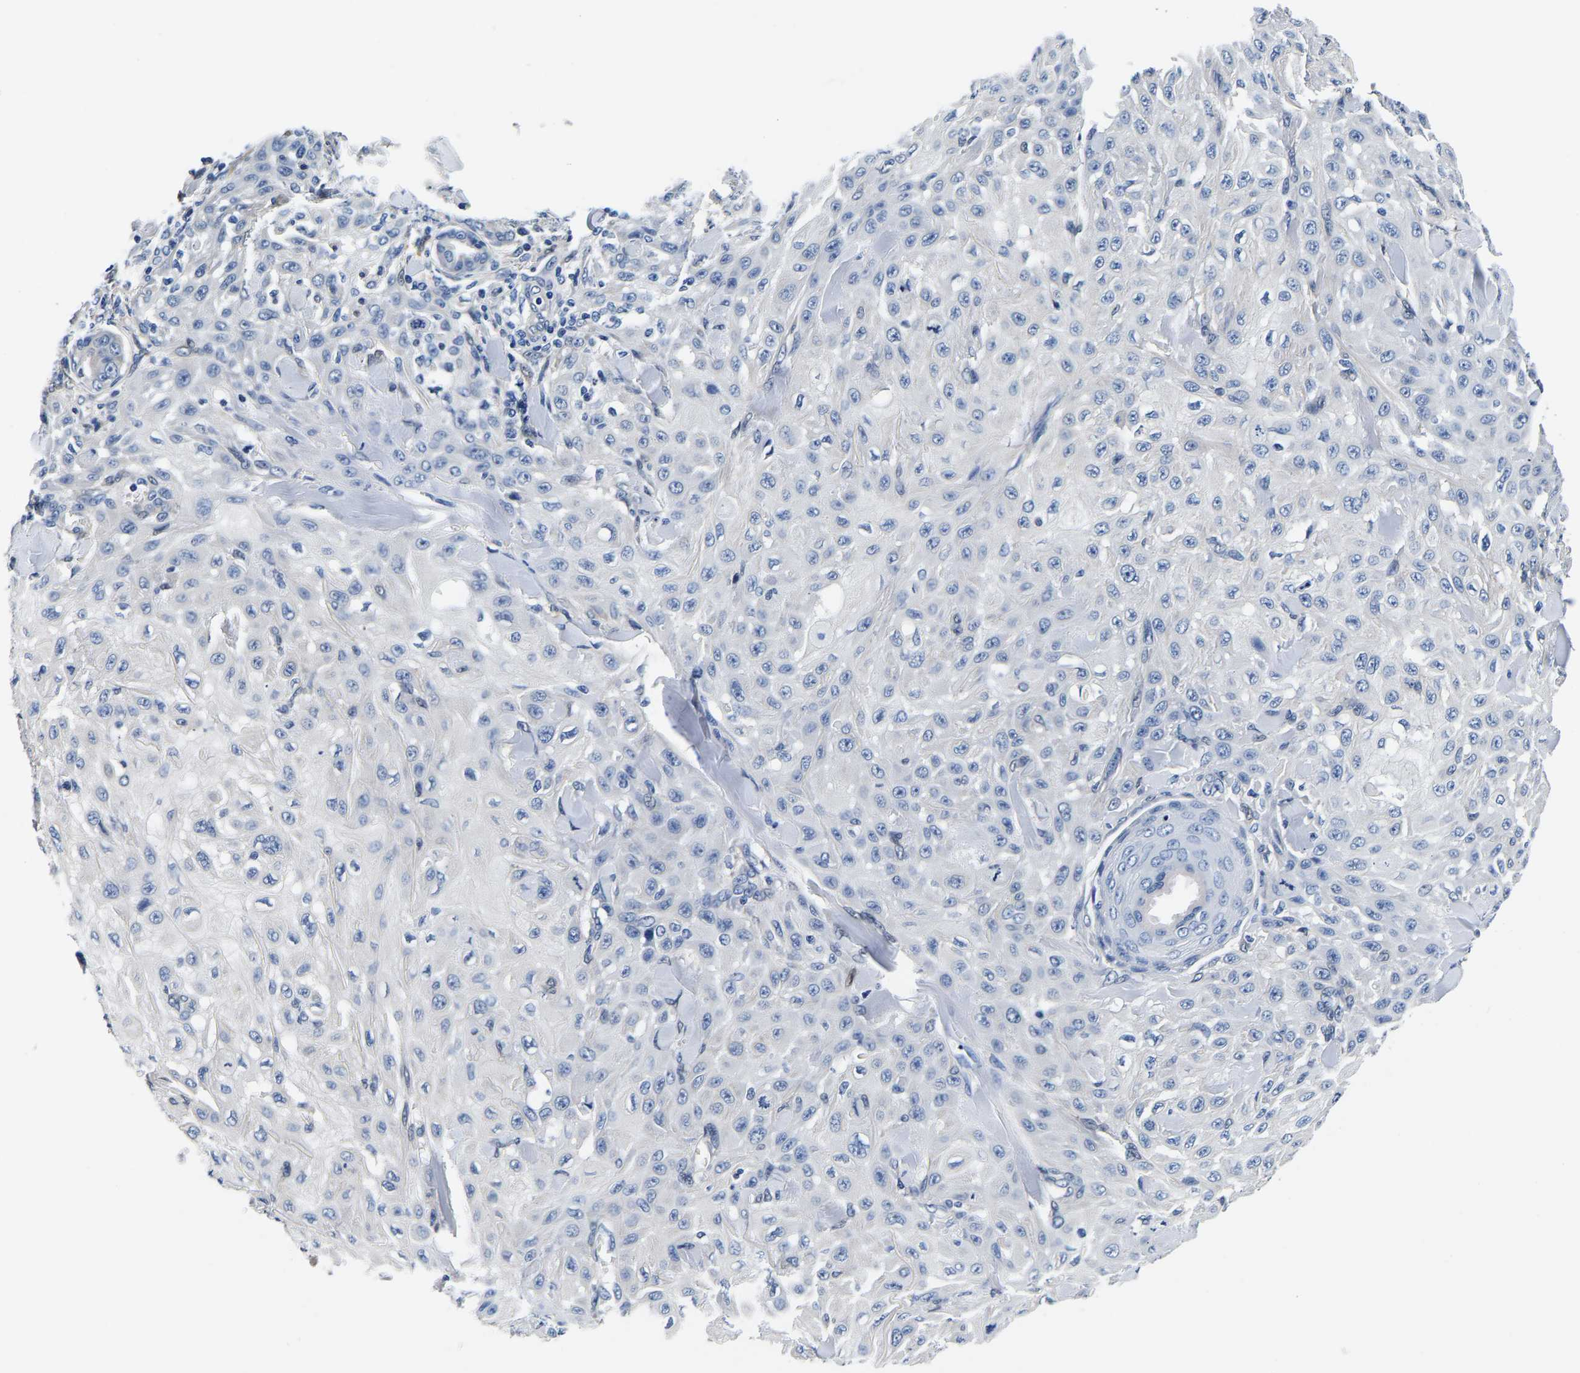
{"staining": {"intensity": "negative", "quantity": "none", "location": "none"}, "tissue": "skin cancer", "cell_type": "Tumor cells", "image_type": "cancer", "snomed": [{"axis": "morphology", "description": "Squamous cell carcinoma, NOS"}, {"axis": "topography", "description": "Skin"}], "caption": "IHC of human skin squamous cell carcinoma reveals no expression in tumor cells. (DAB immunohistochemistry, high magnification).", "gene": "ACO1", "patient": {"sex": "male", "age": 24}}